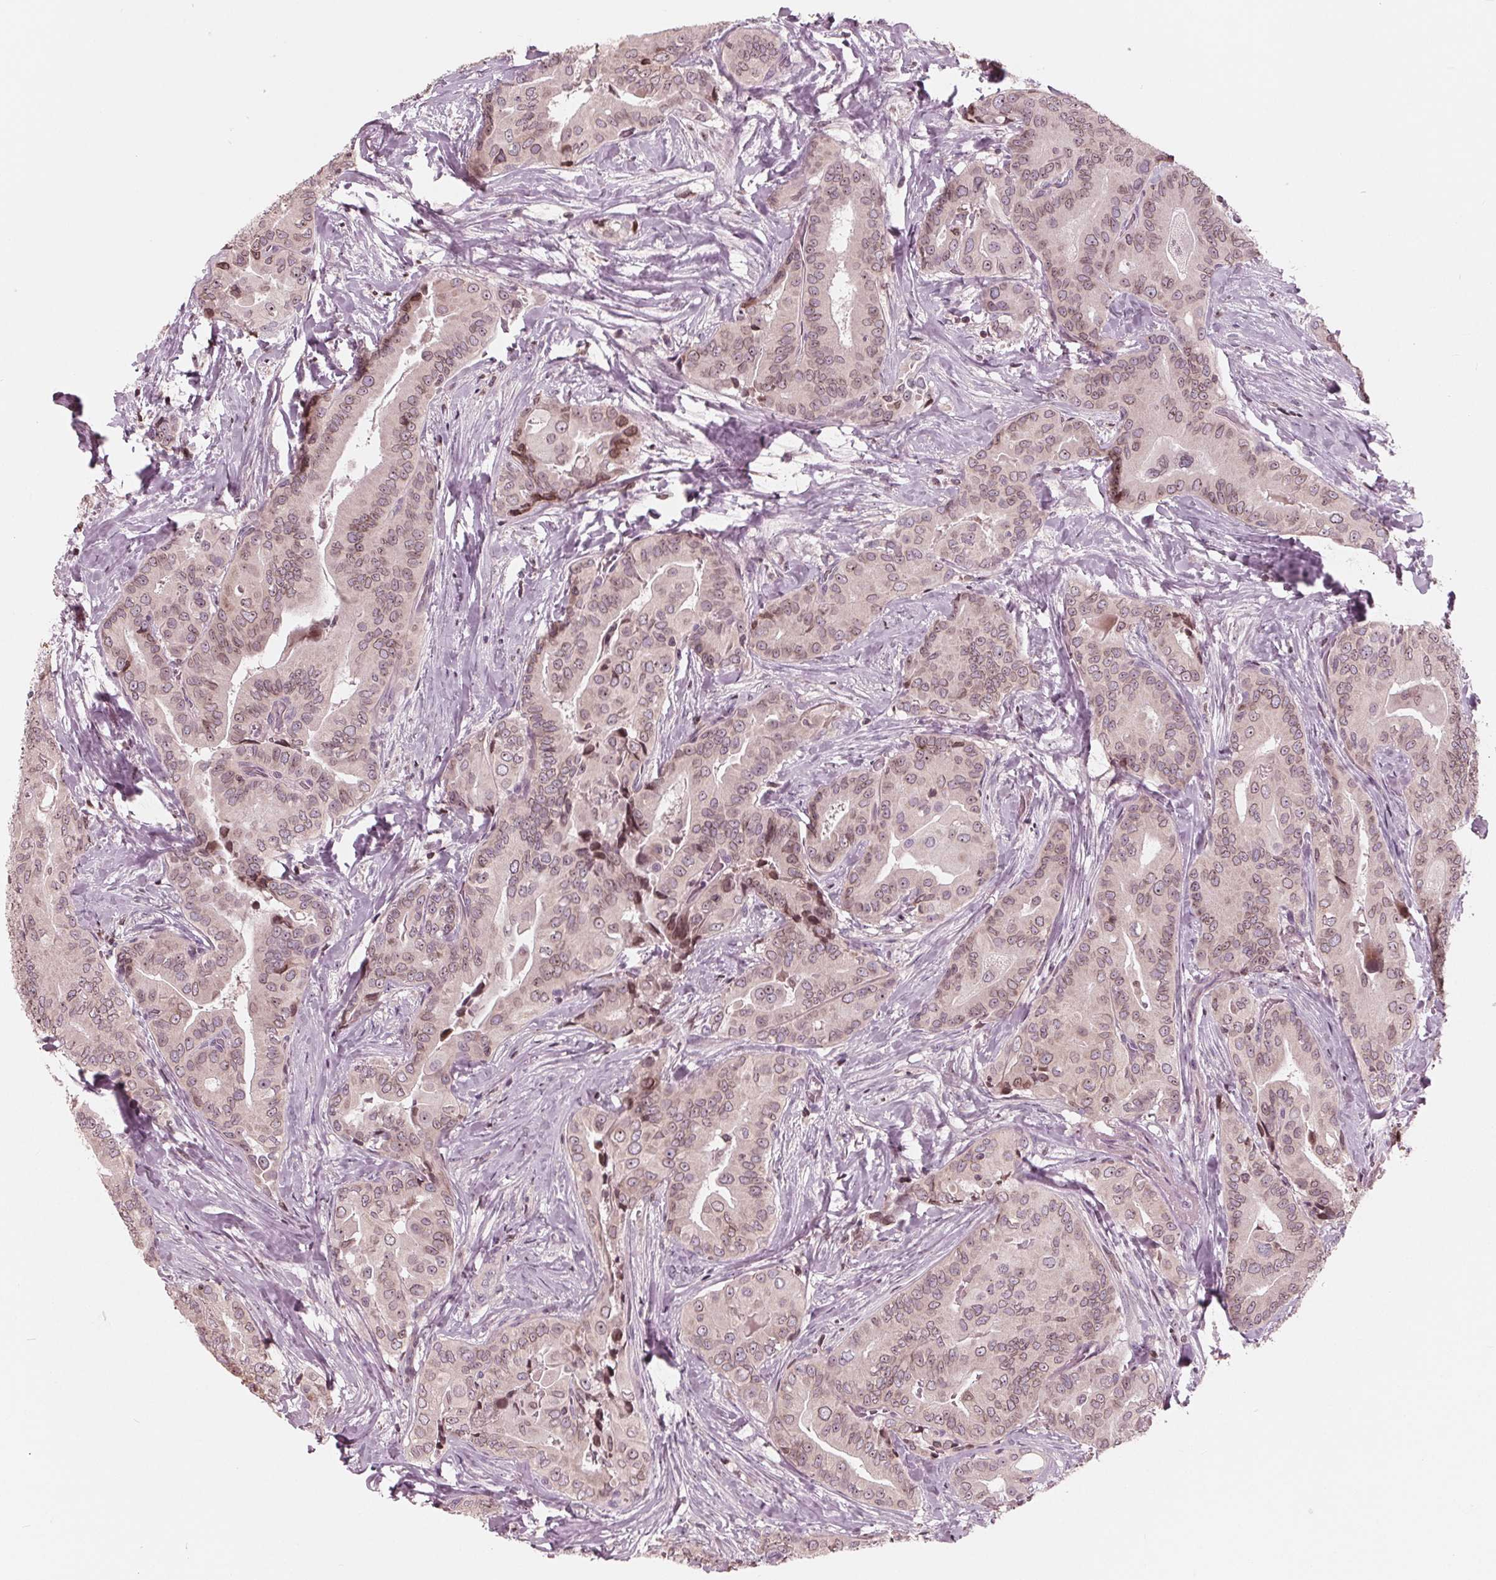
{"staining": {"intensity": "weak", "quantity": ">75%", "location": "cytoplasmic/membranous,nuclear"}, "tissue": "thyroid cancer", "cell_type": "Tumor cells", "image_type": "cancer", "snomed": [{"axis": "morphology", "description": "Papillary adenocarcinoma, NOS"}, {"axis": "topography", "description": "Thyroid gland"}], "caption": "Immunohistochemical staining of human papillary adenocarcinoma (thyroid) reveals low levels of weak cytoplasmic/membranous and nuclear positivity in approximately >75% of tumor cells.", "gene": "NUP210", "patient": {"sex": "male", "age": 61}}